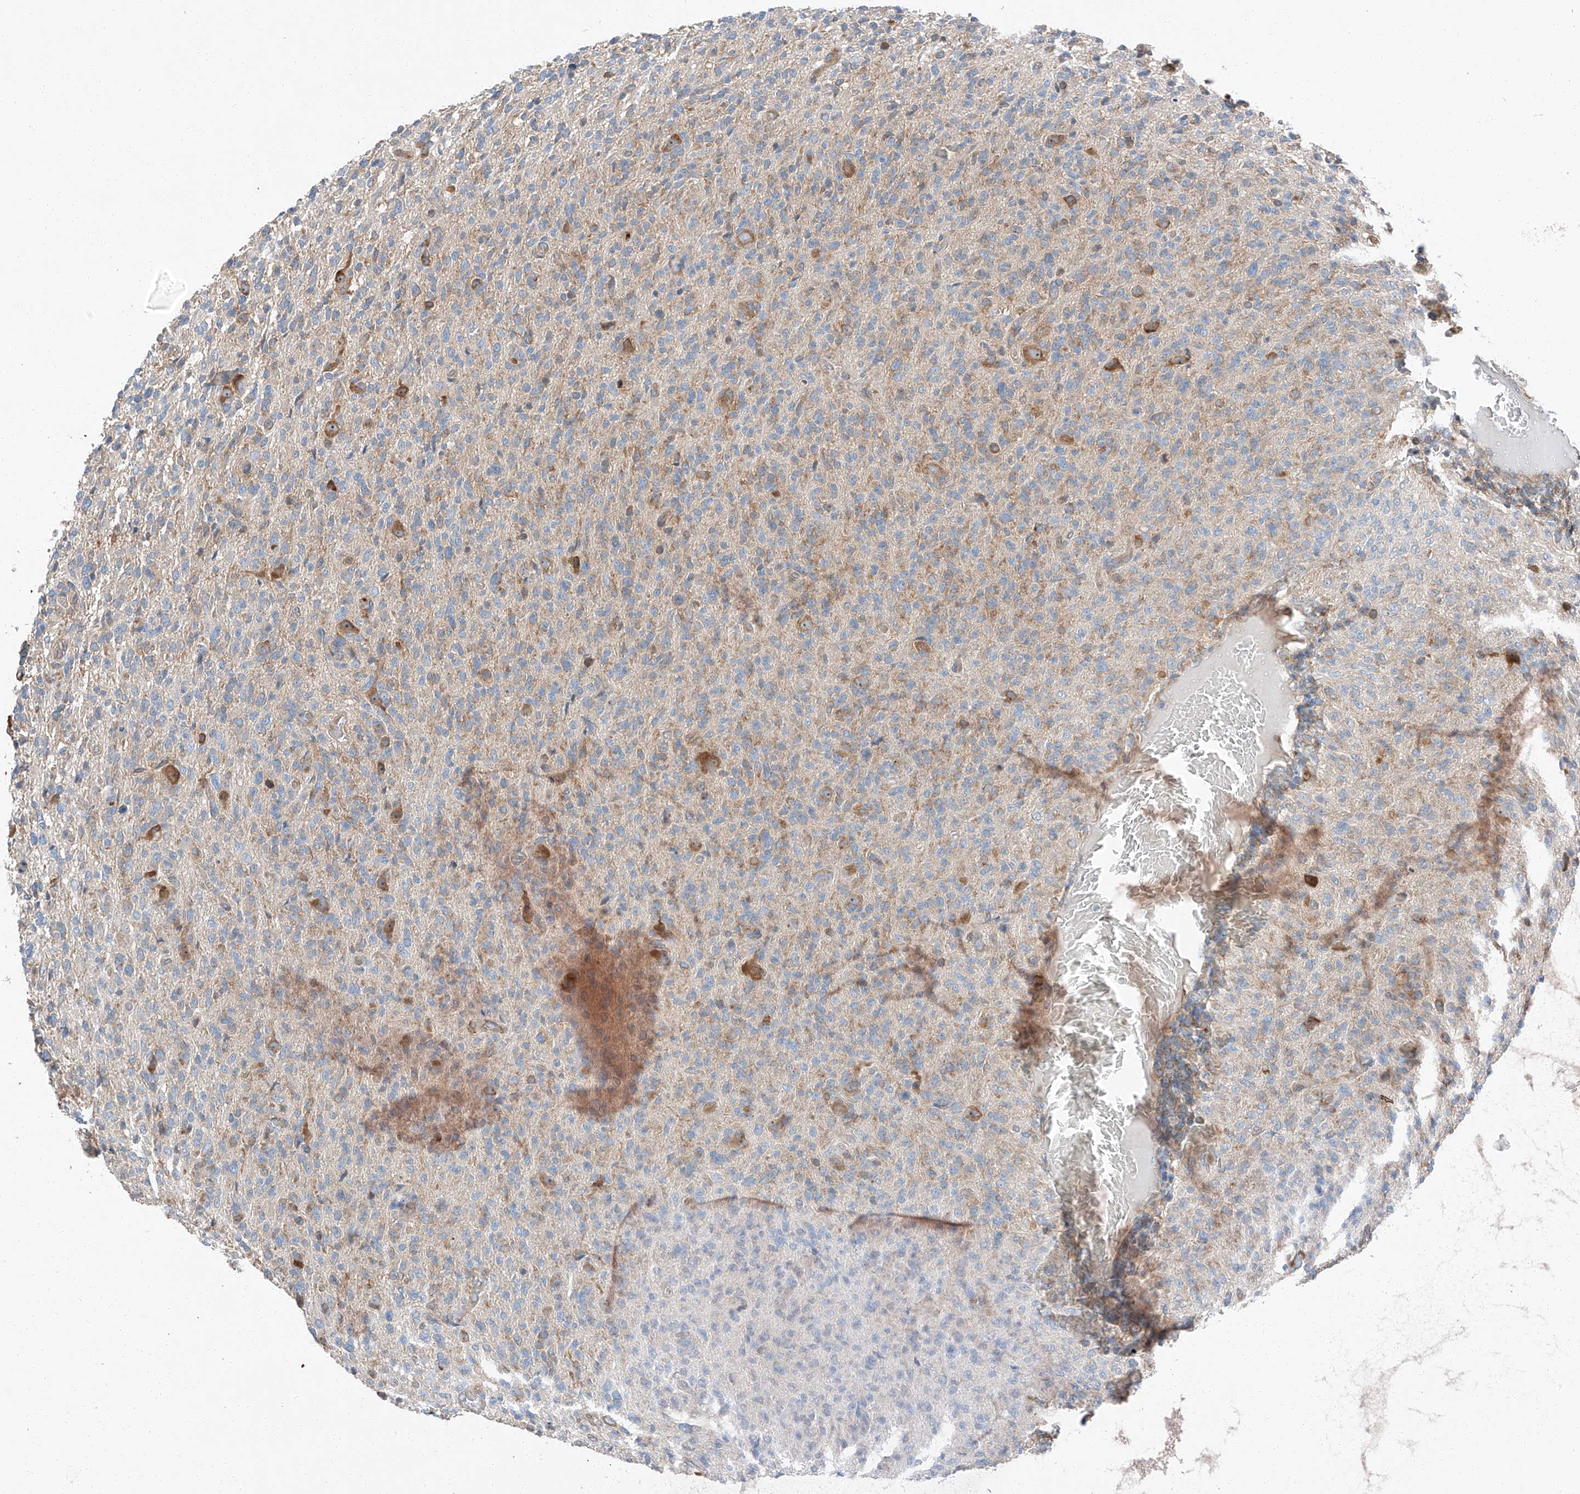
{"staining": {"intensity": "weak", "quantity": "<25%", "location": "cytoplasmic/membranous"}, "tissue": "glioma", "cell_type": "Tumor cells", "image_type": "cancer", "snomed": [{"axis": "morphology", "description": "Glioma, malignant, High grade"}, {"axis": "topography", "description": "Brain"}], "caption": "Immunohistochemical staining of malignant glioma (high-grade) demonstrates no significant expression in tumor cells.", "gene": "ZC3H15", "patient": {"sex": "female", "age": 57}}